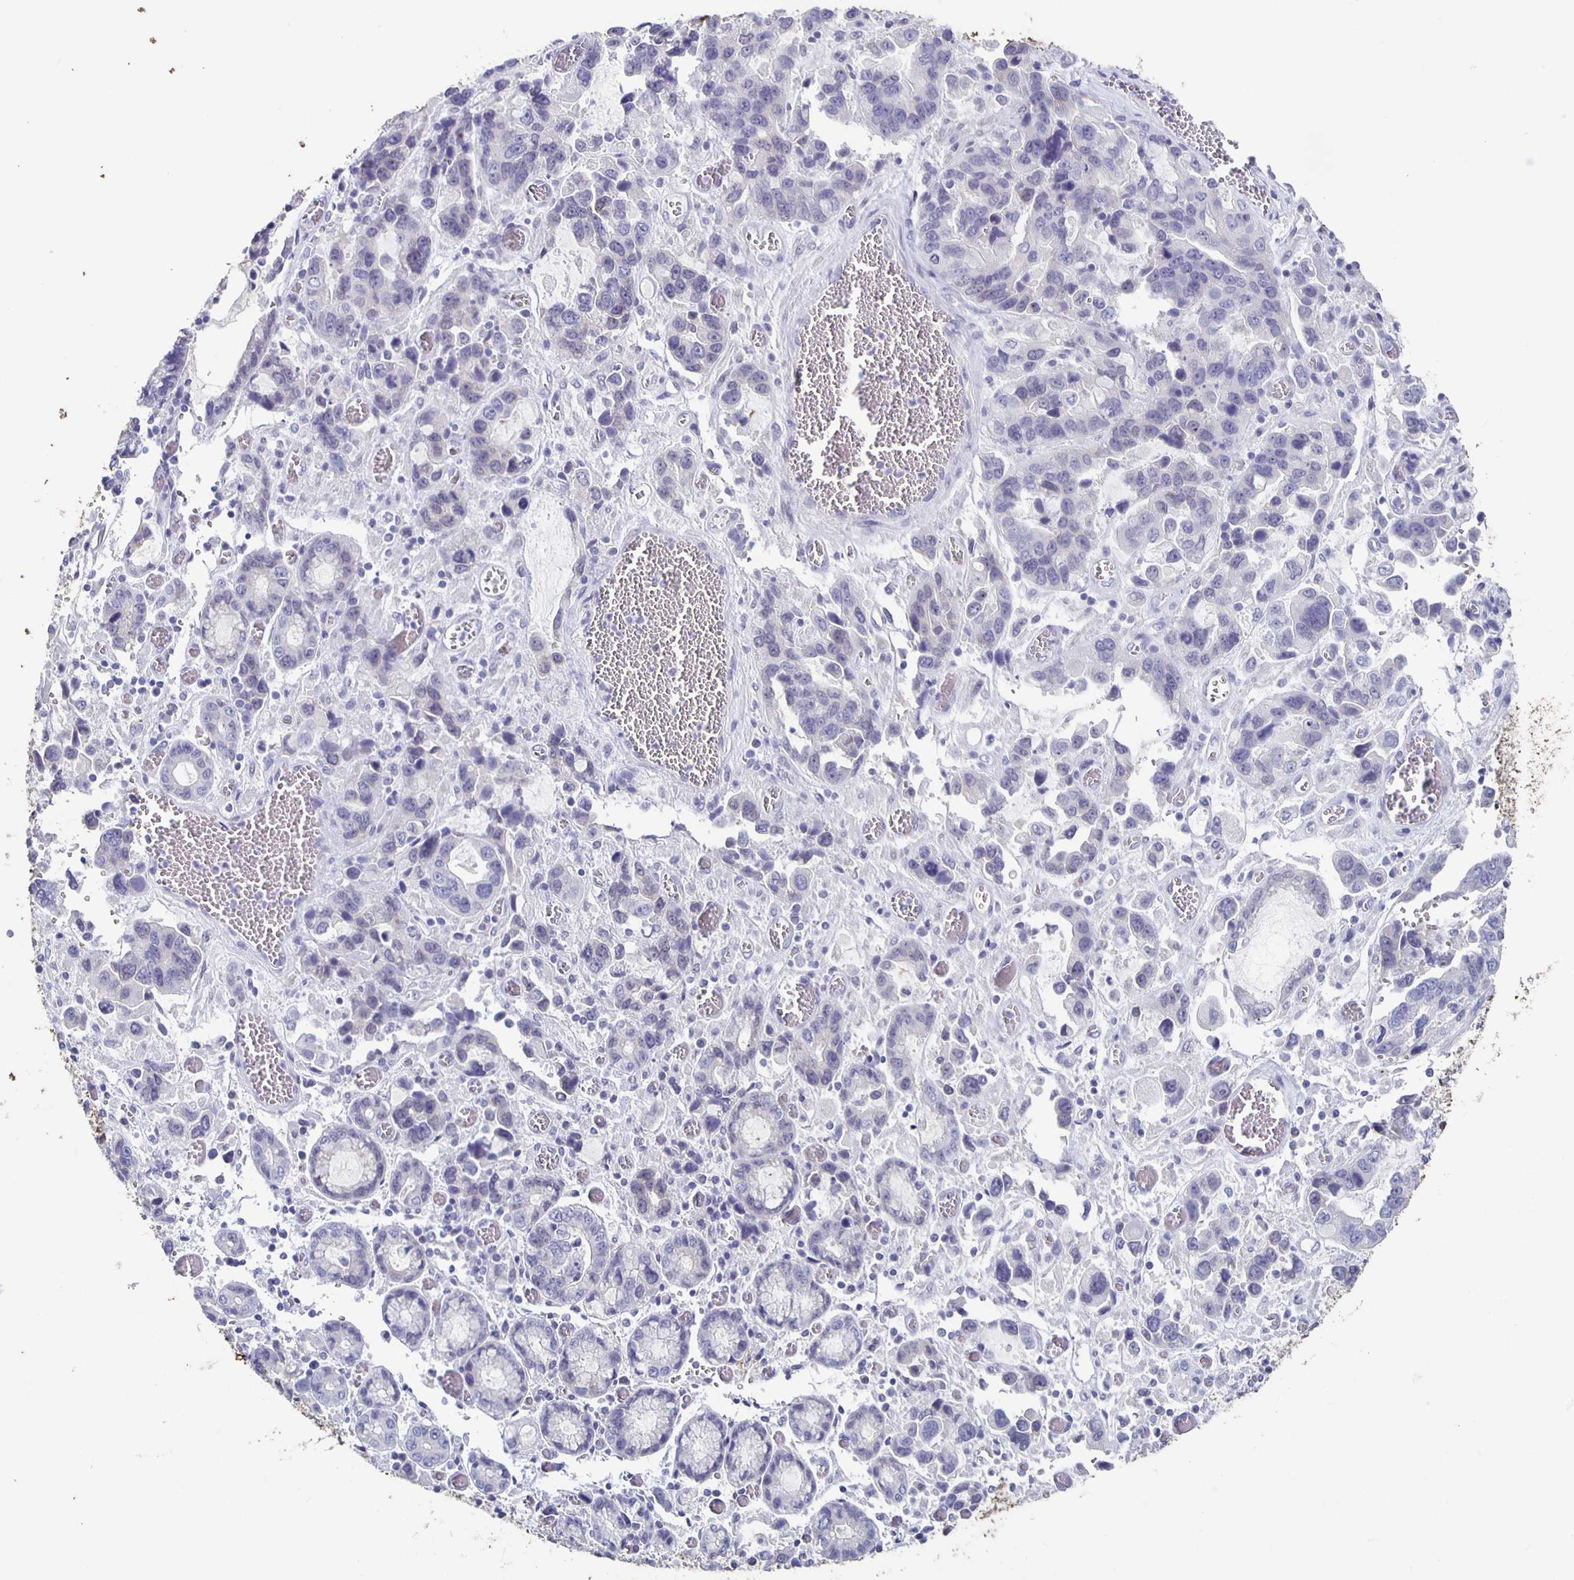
{"staining": {"intensity": "negative", "quantity": "none", "location": "none"}, "tissue": "stomach cancer", "cell_type": "Tumor cells", "image_type": "cancer", "snomed": [{"axis": "morphology", "description": "Adenocarcinoma, NOS"}, {"axis": "topography", "description": "Stomach, upper"}], "caption": "Immunohistochemical staining of adenocarcinoma (stomach) reveals no significant staining in tumor cells.", "gene": "CARNS1", "patient": {"sex": "female", "age": 81}}